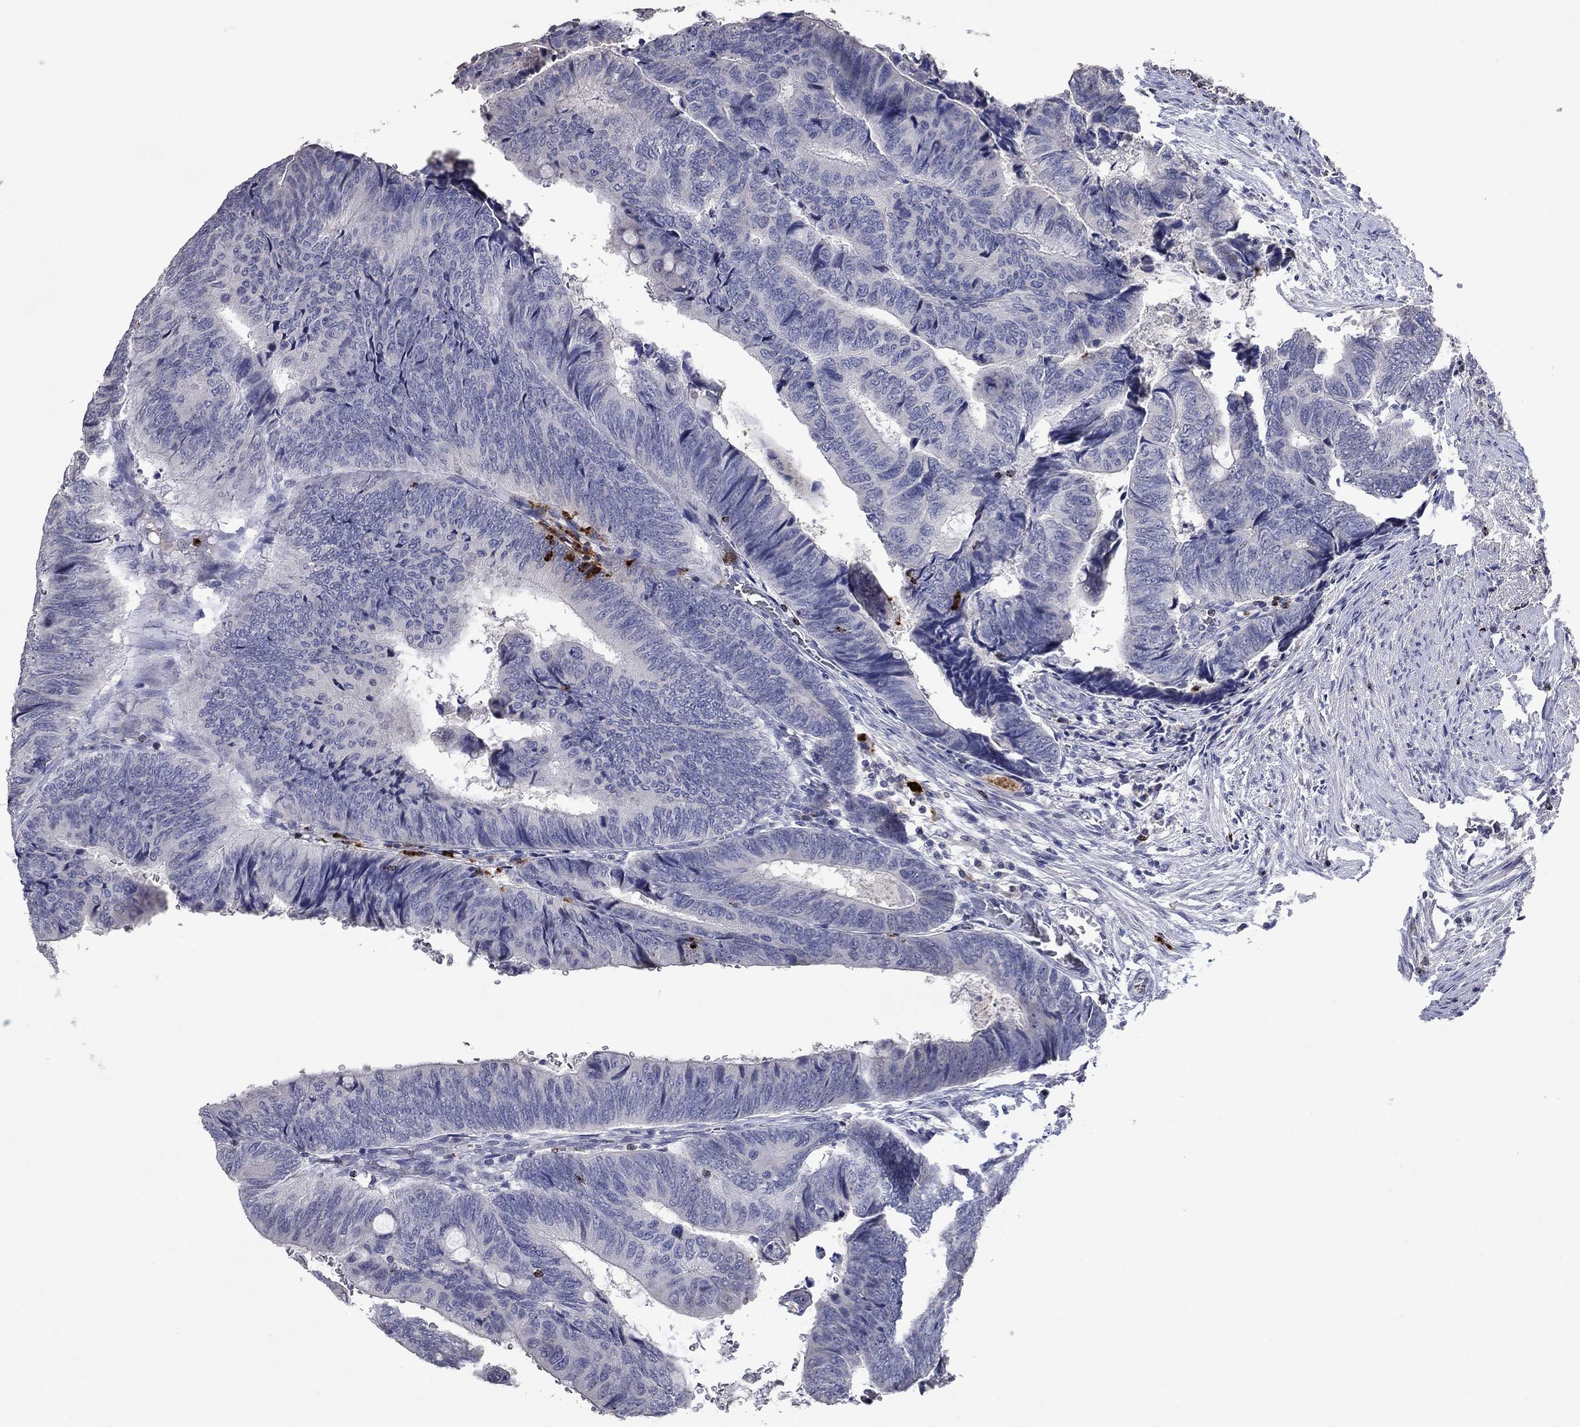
{"staining": {"intensity": "negative", "quantity": "none", "location": "none"}, "tissue": "colorectal cancer", "cell_type": "Tumor cells", "image_type": "cancer", "snomed": [{"axis": "morphology", "description": "Normal tissue, NOS"}, {"axis": "morphology", "description": "Adenocarcinoma, NOS"}, {"axis": "topography", "description": "Rectum"}, {"axis": "topography", "description": "Peripheral nerve tissue"}], "caption": "There is no significant positivity in tumor cells of colorectal cancer.", "gene": "CCL5", "patient": {"sex": "male", "age": 92}}